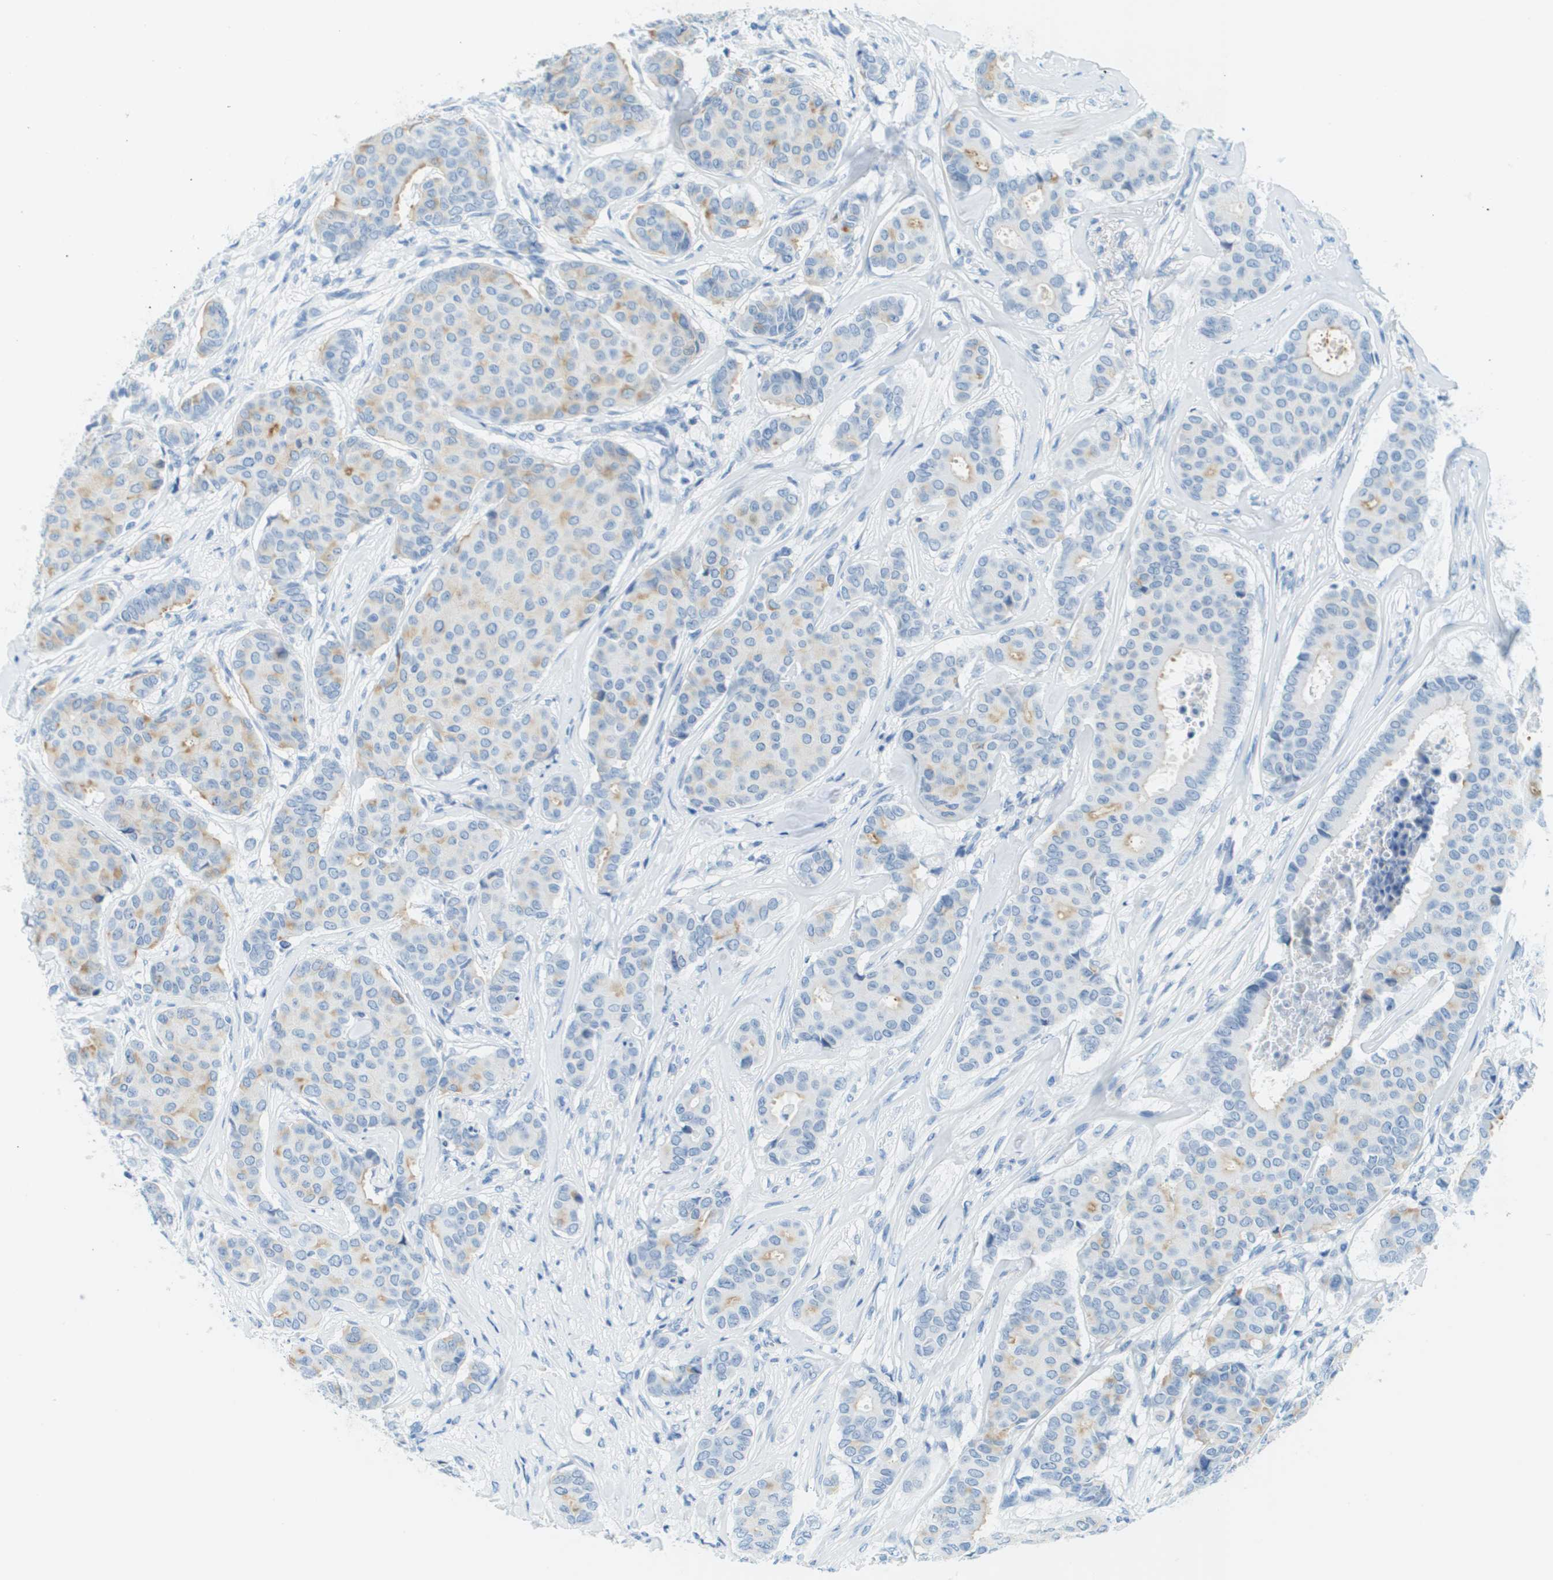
{"staining": {"intensity": "weak", "quantity": "<25%", "location": "cytoplasmic/membranous"}, "tissue": "breast cancer", "cell_type": "Tumor cells", "image_type": "cancer", "snomed": [{"axis": "morphology", "description": "Duct carcinoma"}, {"axis": "topography", "description": "Breast"}], "caption": "Tumor cells show no significant expression in breast cancer (infiltrating ductal carcinoma).", "gene": "CDHR2", "patient": {"sex": "female", "age": 75}}